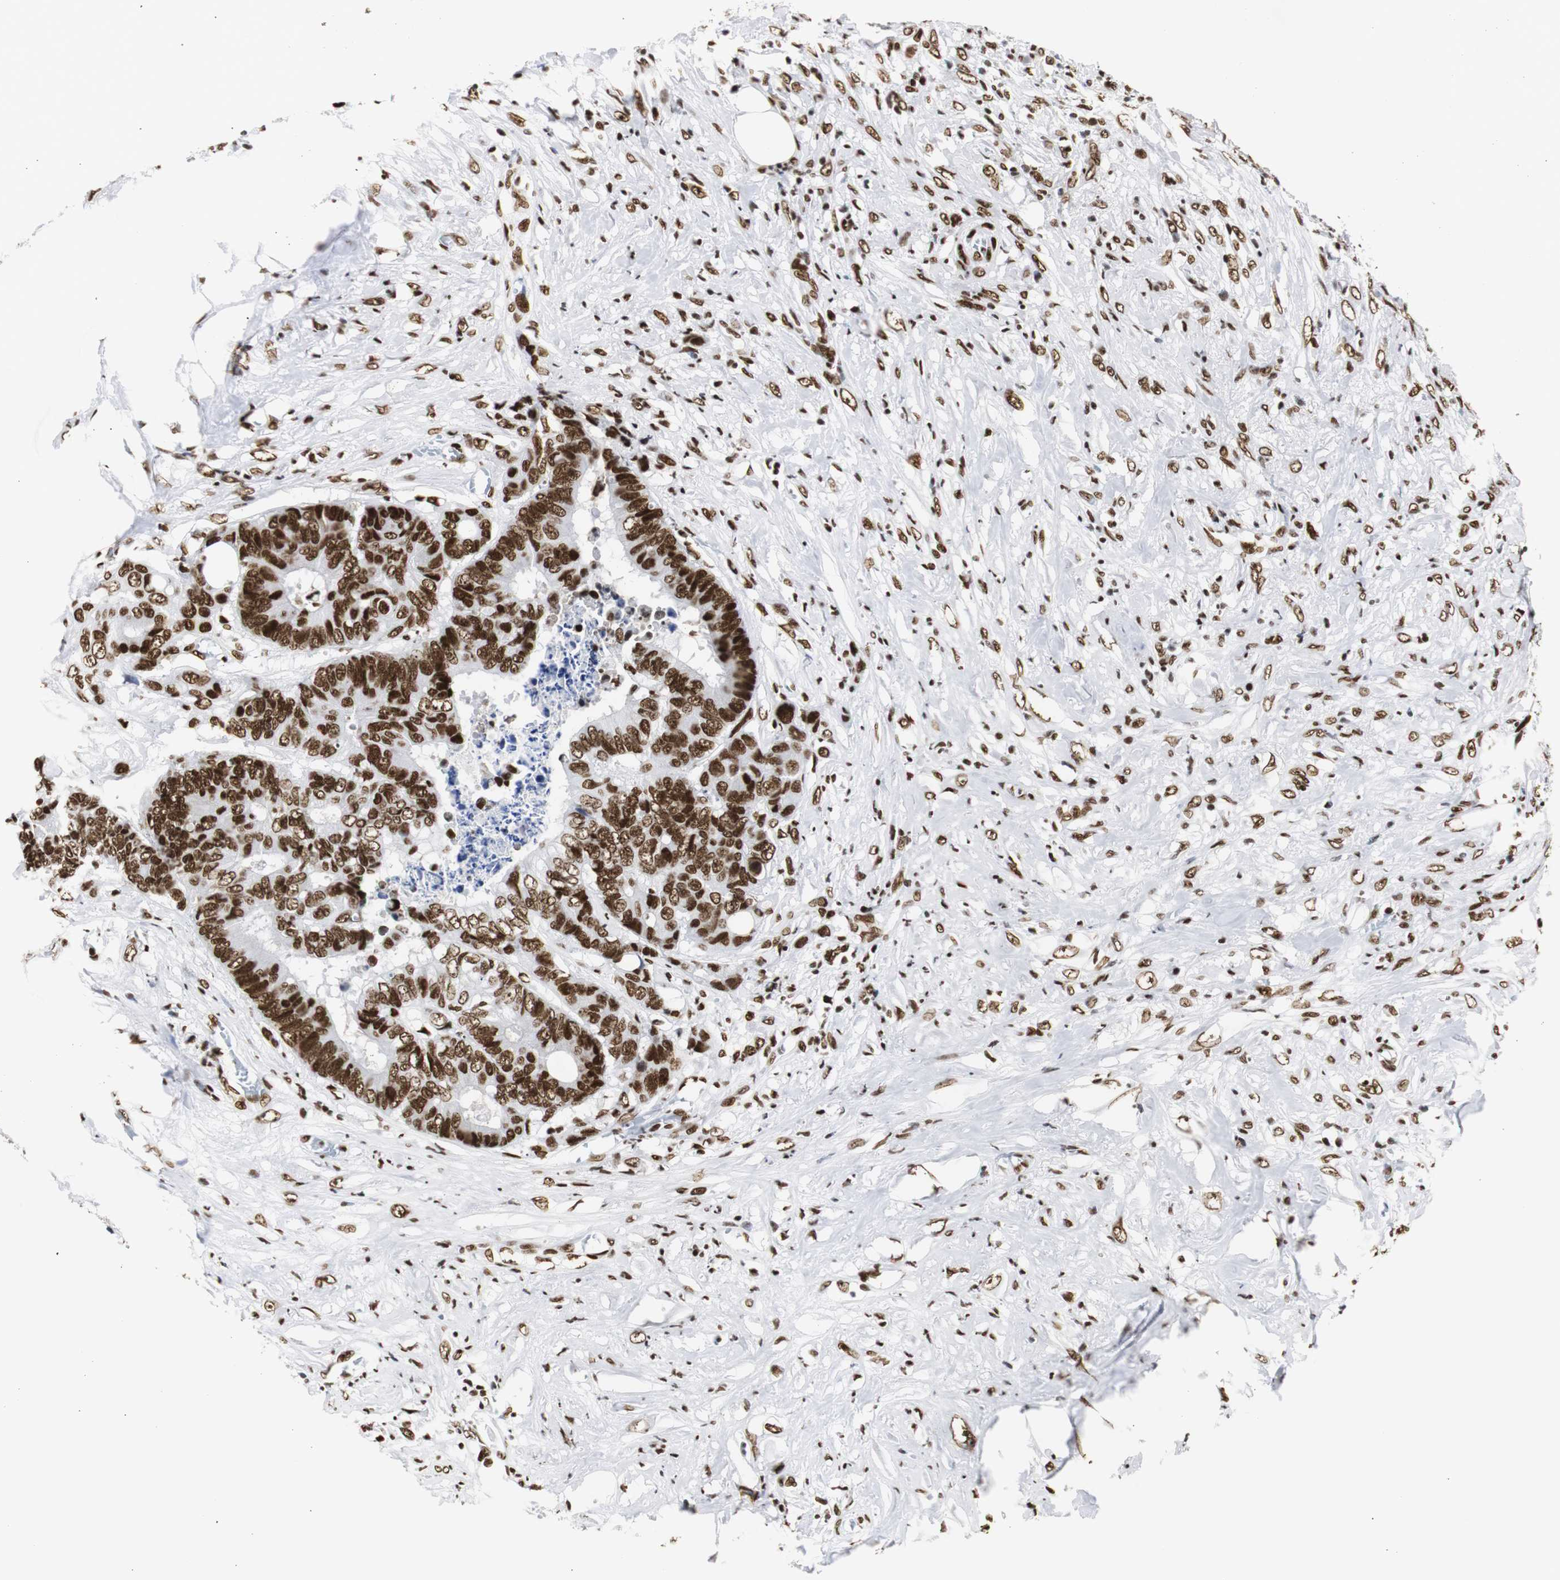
{"staining": {"intensity": "strong", "quantity": ">75%", "location": "nuclear"}, "tissue": "colorectal cancer", "cell_type": "Tumor cells", "image_type": "cancer", "snomed": [{"axis": "morphology", "description": "Adenocarcinoma, NOS"}, {"axis": "topography", "description": "Rectum"}], "caption": "Human colorectal adenocarcinoma stained with a brown dye exhibits strong nuclear positive expression in approximately >75% of tumor cells.", "gene": "HNRNPH2", "patient": {"sex": "male", "age": 55}}